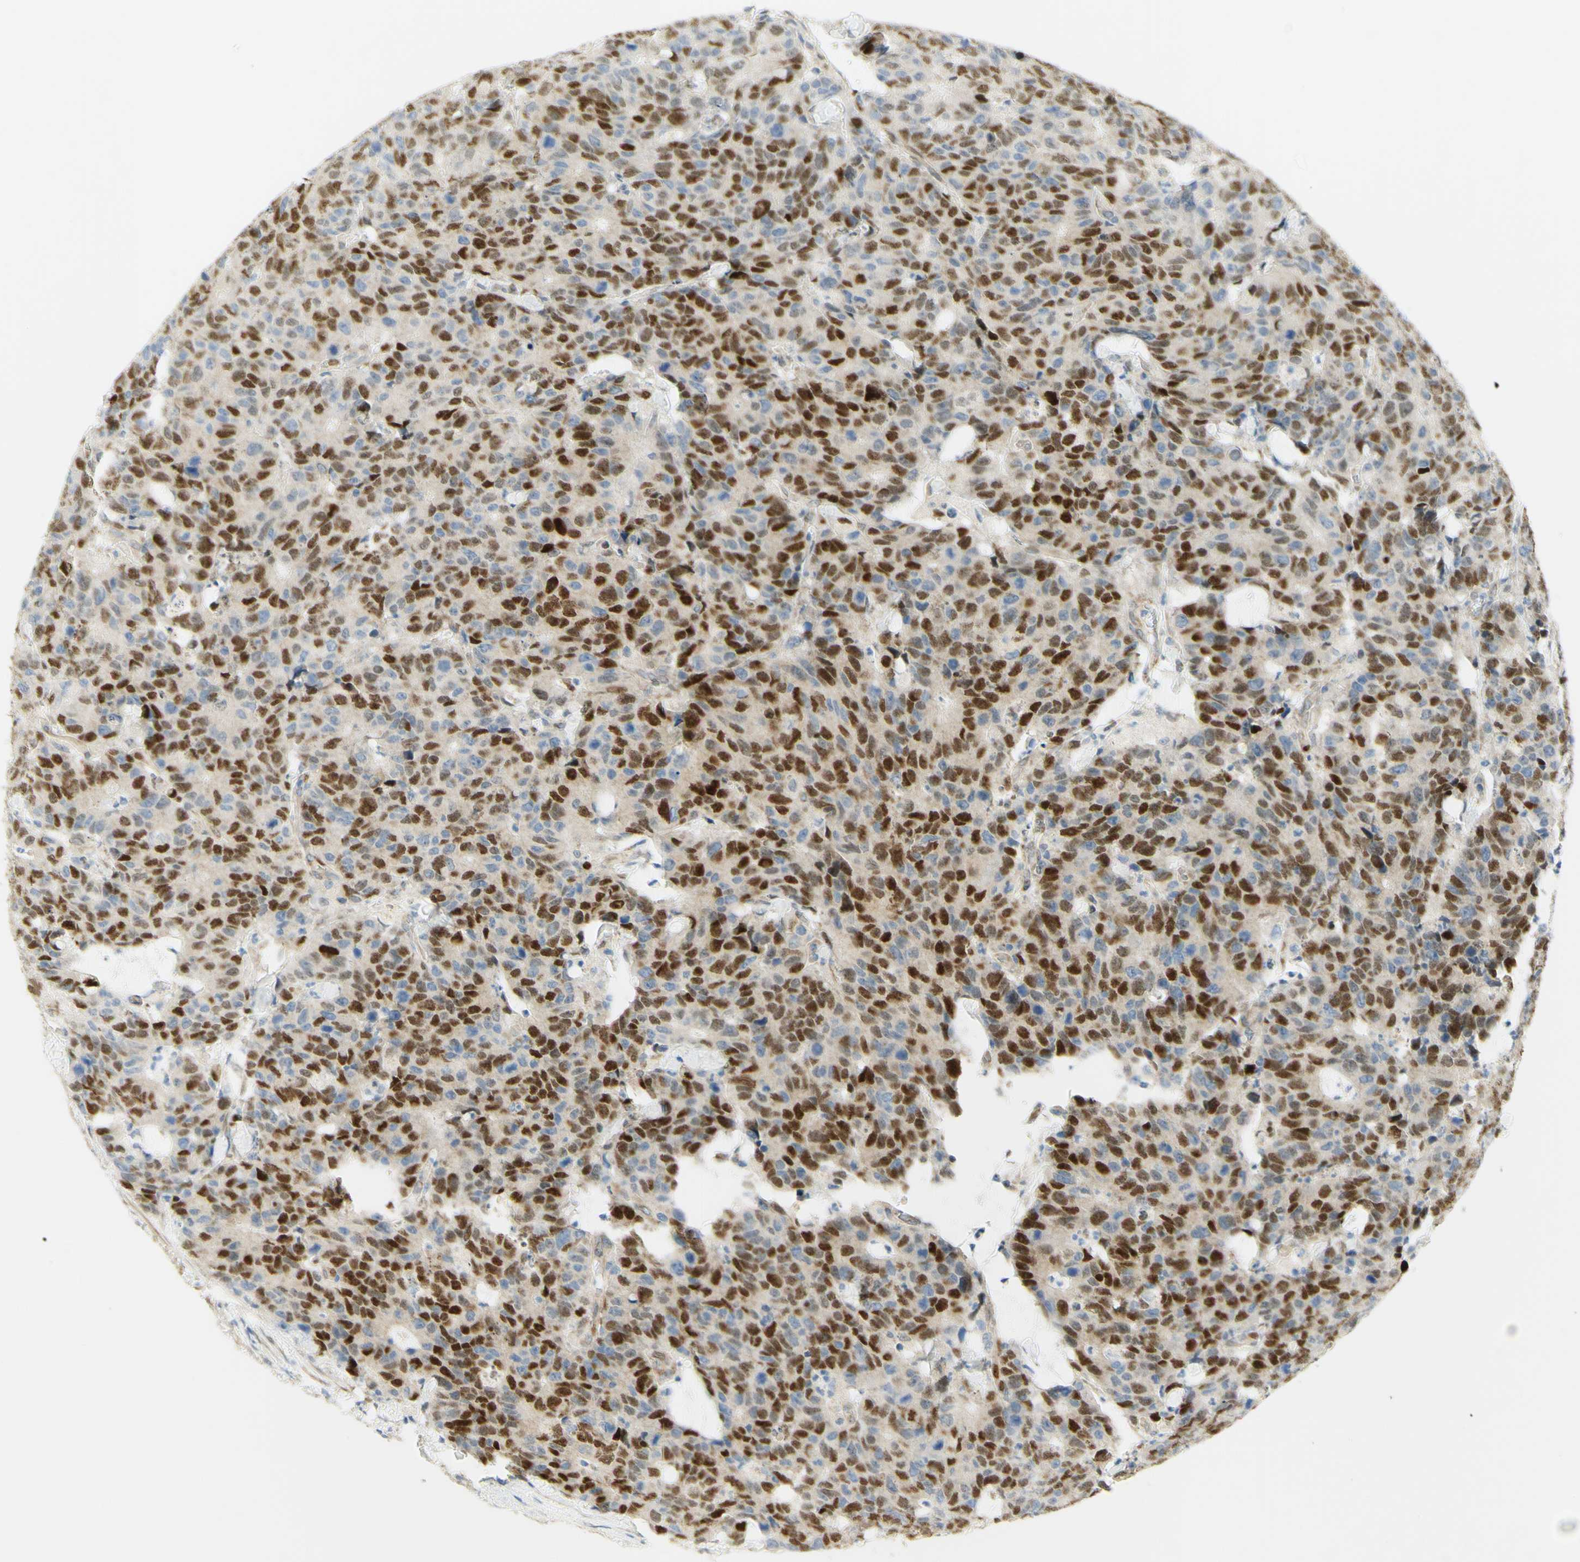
{"staining": {"intensity": "strong", "quantity": "25%-75%", "location": "nuclear"}, "tissue": "colorectal cancer", "cell_type": "Tumor cells", "image_type": "cancer", "snomed": [{"axis": "morphology", "description": "Adenocarcinoma, NOS"}, {"axis": "topography", "description": "Colon"}], "caption": "Tumor cells display high levels of strong nuclear expression in approximately 25%-75% of cells in human colorectal cancer (adenocarcinoma). (Brightfield microscopy of DAB IHC at high magnification).", "gene": "E2F1", "patient": {"sex": "female", "age": 86}}